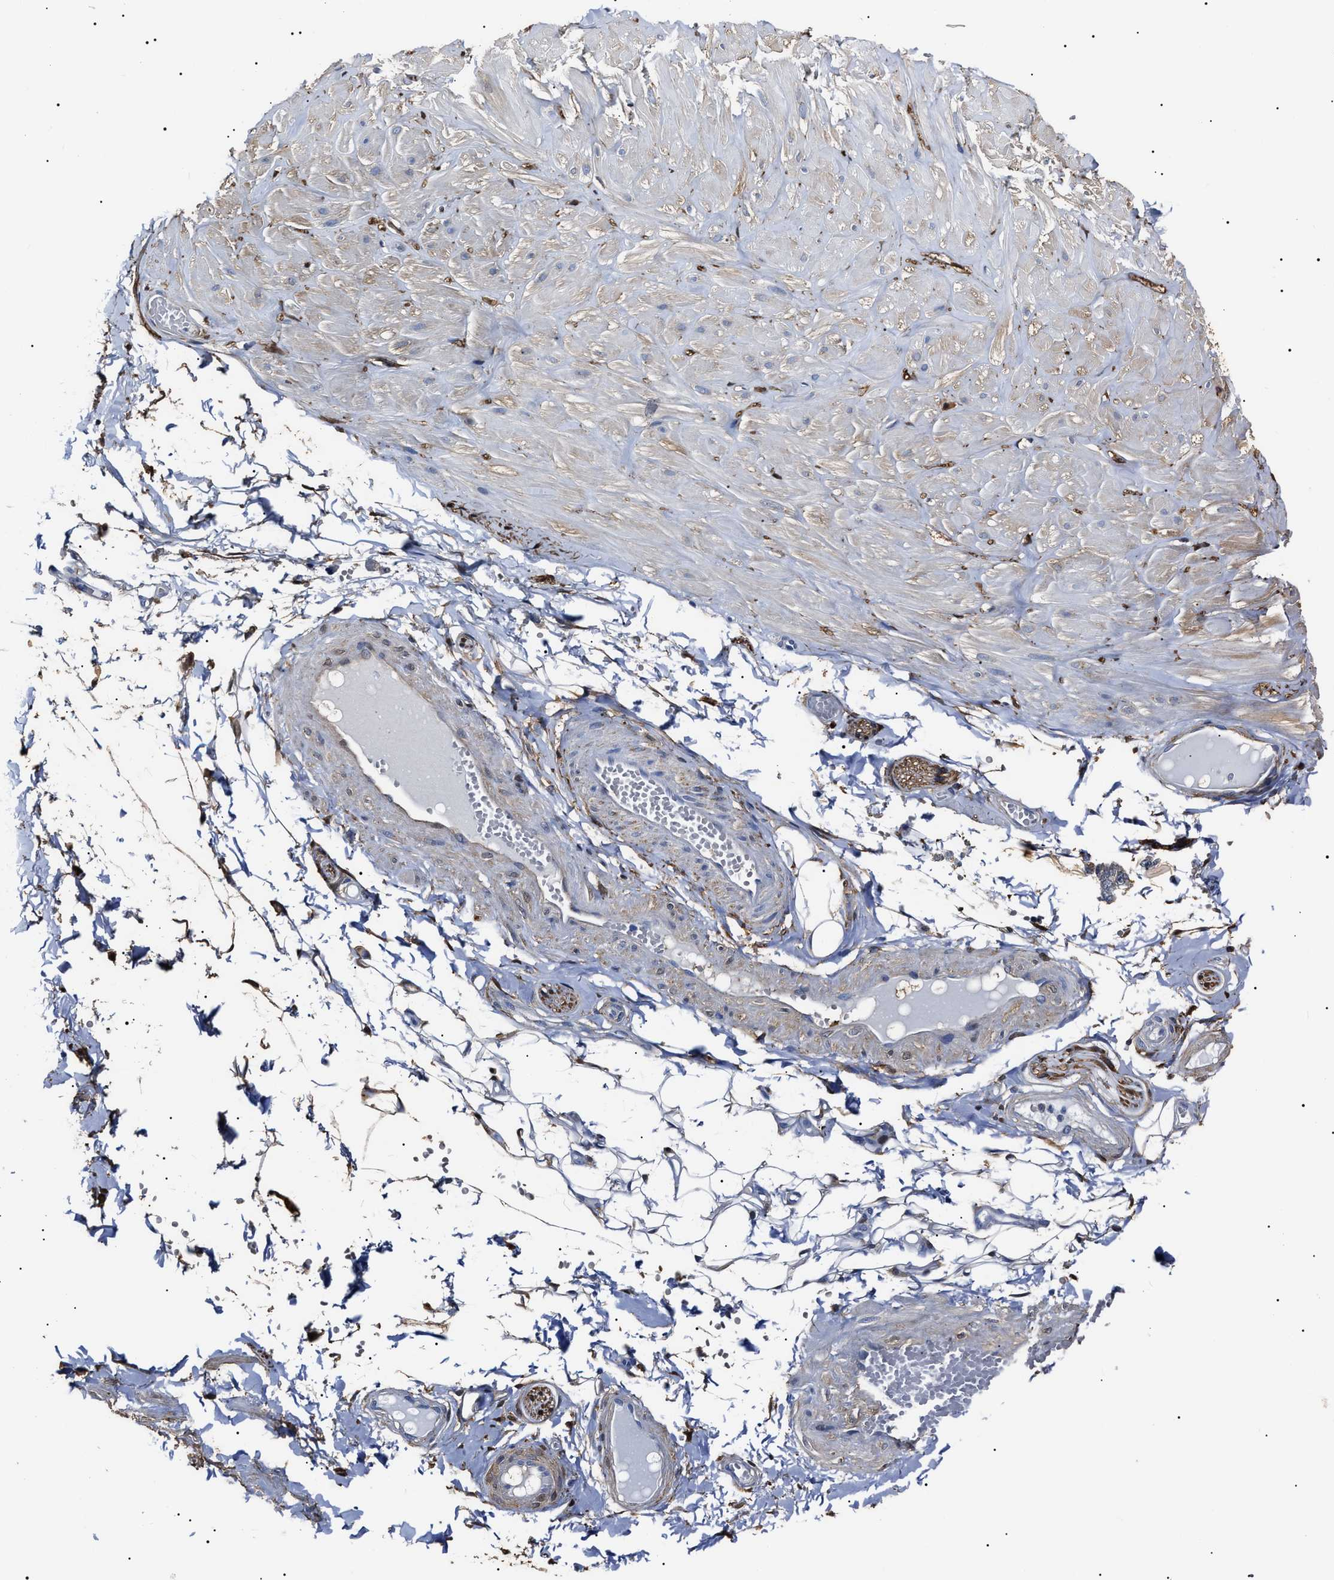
{"staining": {"intensity": "strong", "quantity": ">75%", "location": "cytoplasmic/membranous"}, "tissue": "adipose tissue", "cell_type": "Adipocytes", "image_type": "normal", "snomed": [{"axis": "morphology", "description": "Normal tissue, NOS"}, {"axis": "topography", "description": "Adipose tissue"}, {"axis": "topography", "description": "Vascular tissue"}, {"axis": "topography", "description": "Peripheral nerve tissue"}], "caption": "Adipose tissue stained for a protein (brown) shows strong cytoplasmic/membranous positive staining in approximately >75% of adipocytes.", "gene": "ALDH1A1", "patient": {"sex": "male", "age": 25}}